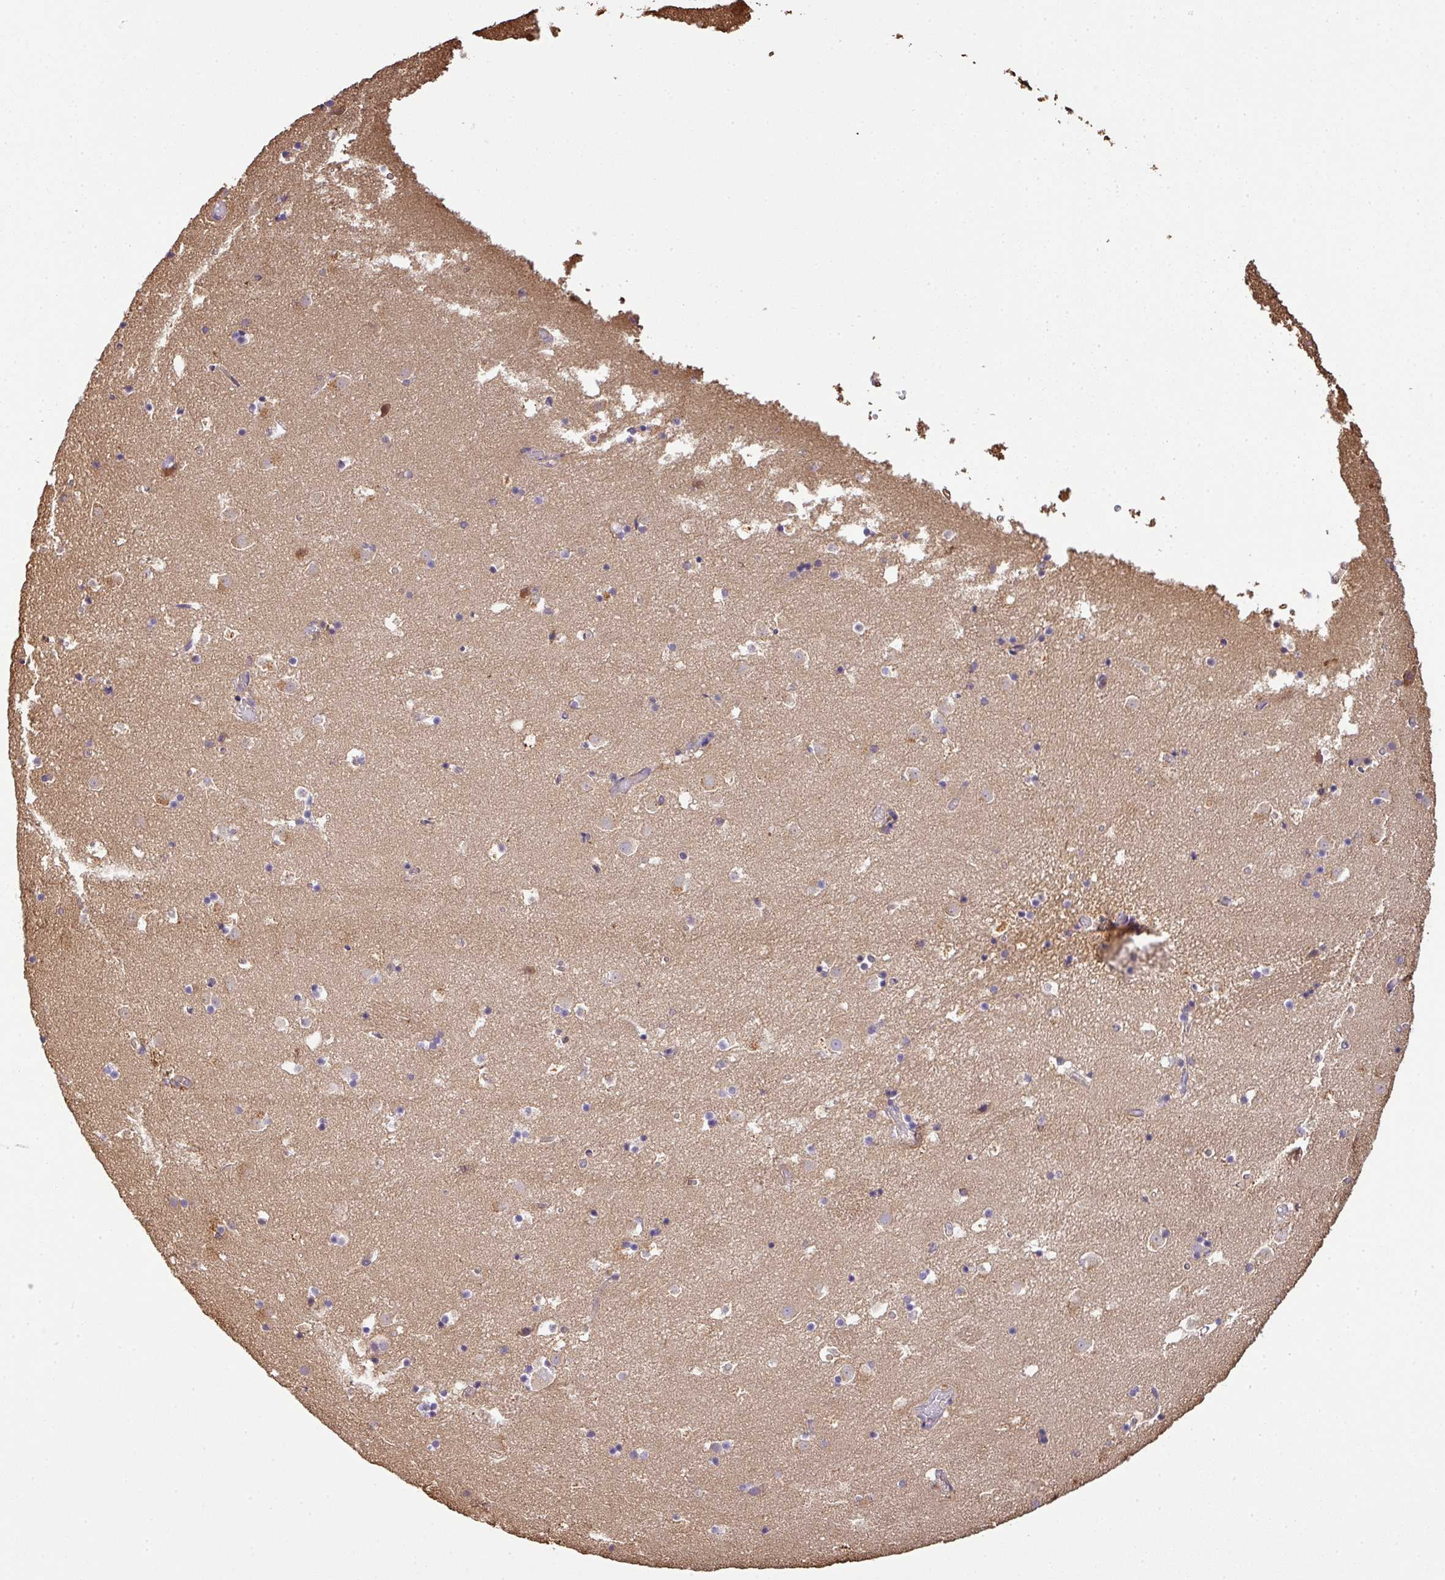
{"staining": {"intensity": "negative", "quantity": "none", "location": "none"}, "tissue": "caudate", "cell_type": "Glial cells", "image_type": "normal", "snomed": [{"axis": "morphology", "description": "Normal tissue, NOS"}, {"axis": "topography", "description": "Lateral ventricle wall"}], "caption": "Immunohistochemistry photomicrograph of normal caudate: caudate stained with DAB (3,3'-diaminobenzidine) reveals no significant protein expression in glial cells. (Immunohistochemistry, brightfield microscopy, high magnification).", "gene": "VENTX", "patient": {"sex": "male", "age": 25}}